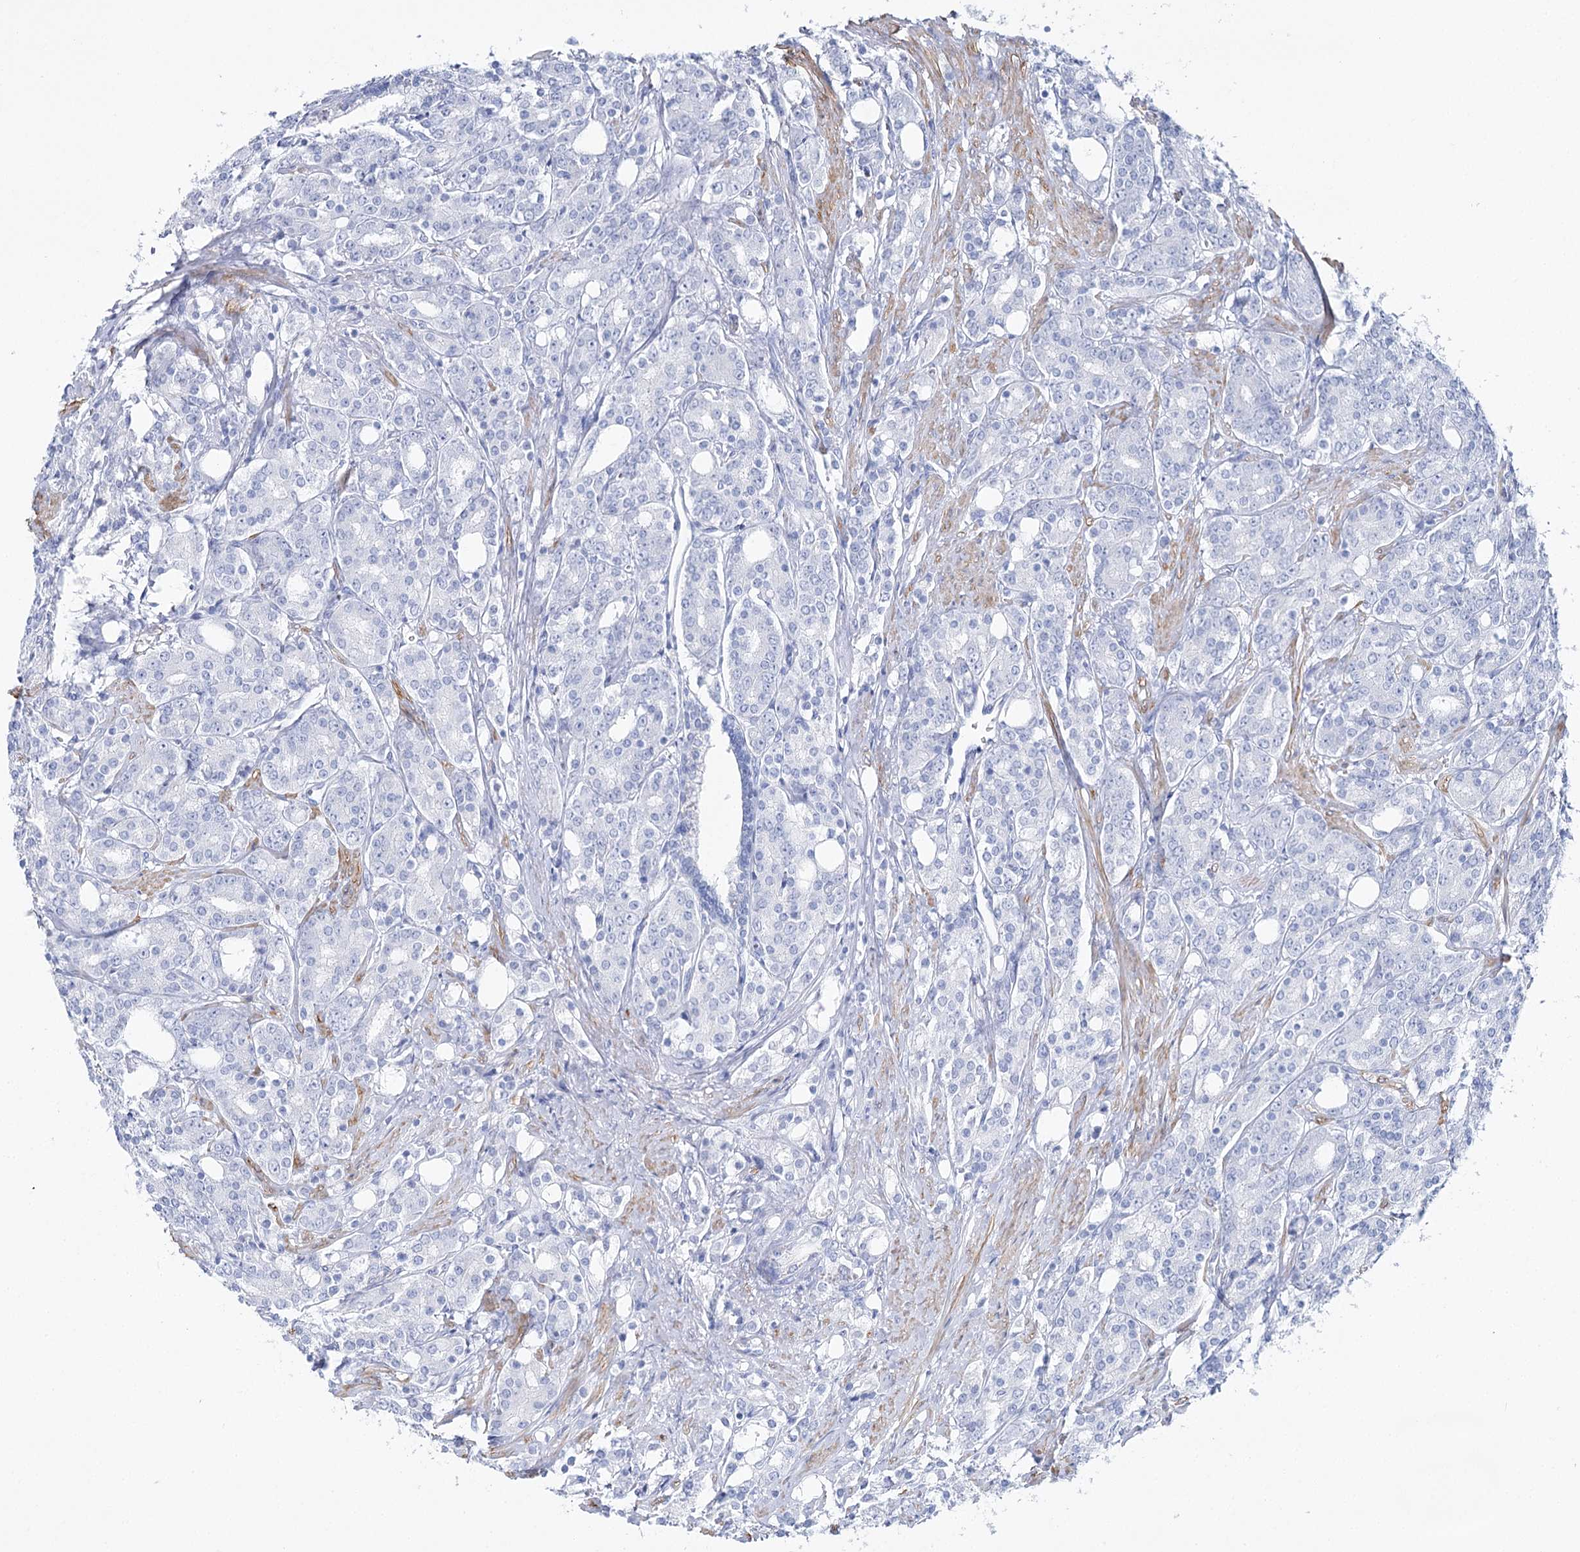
{"staining": {"intensity": "negative", "quantity": "none", "location": "none"}, "tissue": "prostate cancer", "cell_type": "Tumor cells", "image_type": "cancer", "snomed": [{"axis": "morphology", "description": "Adenocarcinoma, High grade"}, {"axis": "topography", "description": "Prostate"}], "caption": "A photomicrograph of human prostate cancer (adenocarcinoma (high-grade)) is negative for staining in tumor cells.", "gene": "CSN3", "patient": {"sex": "male", "age": 62}}